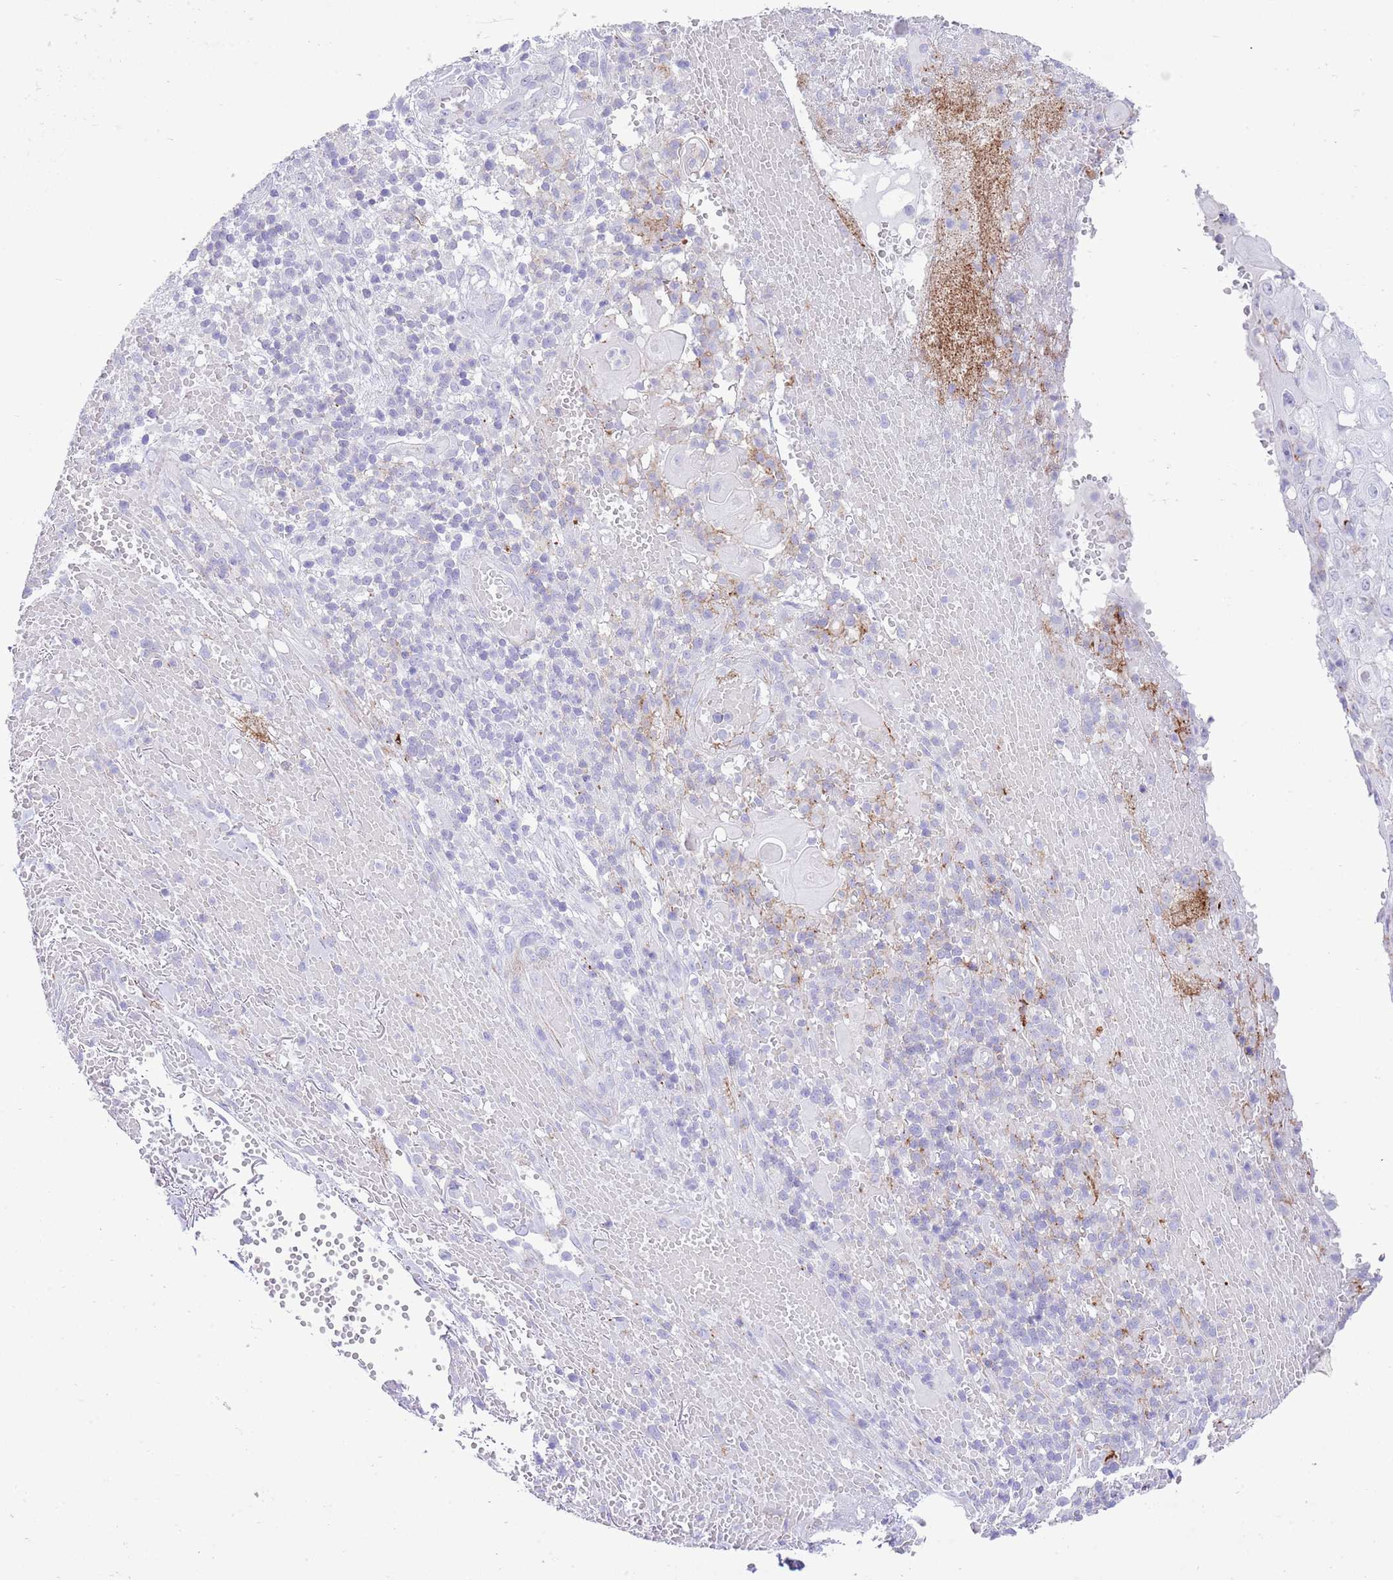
{"staining": {"intensity": "negative", "quantity": "none", "location": "none"}, "tissue": "skin cancer", "cell_type": "Tumor cells", "image_type": "cancer", "snomed": [{"axis": "morphology", "description": "Normal tissue, NOS"}, {"axis": "morphology", "description": "Squamous cell carcinoma, NOS"}, {"axis": "topography", "description": "Skin"}, {"axis": "topography", "description": "Cartilage tissue"}], "caption": "Immunohistochemistry of human squamous cell carcinoma (skin) shows no expression in tumor cells.", "gene": "ALDH3A1", "patient": {"sex": "female", "age": 79}}